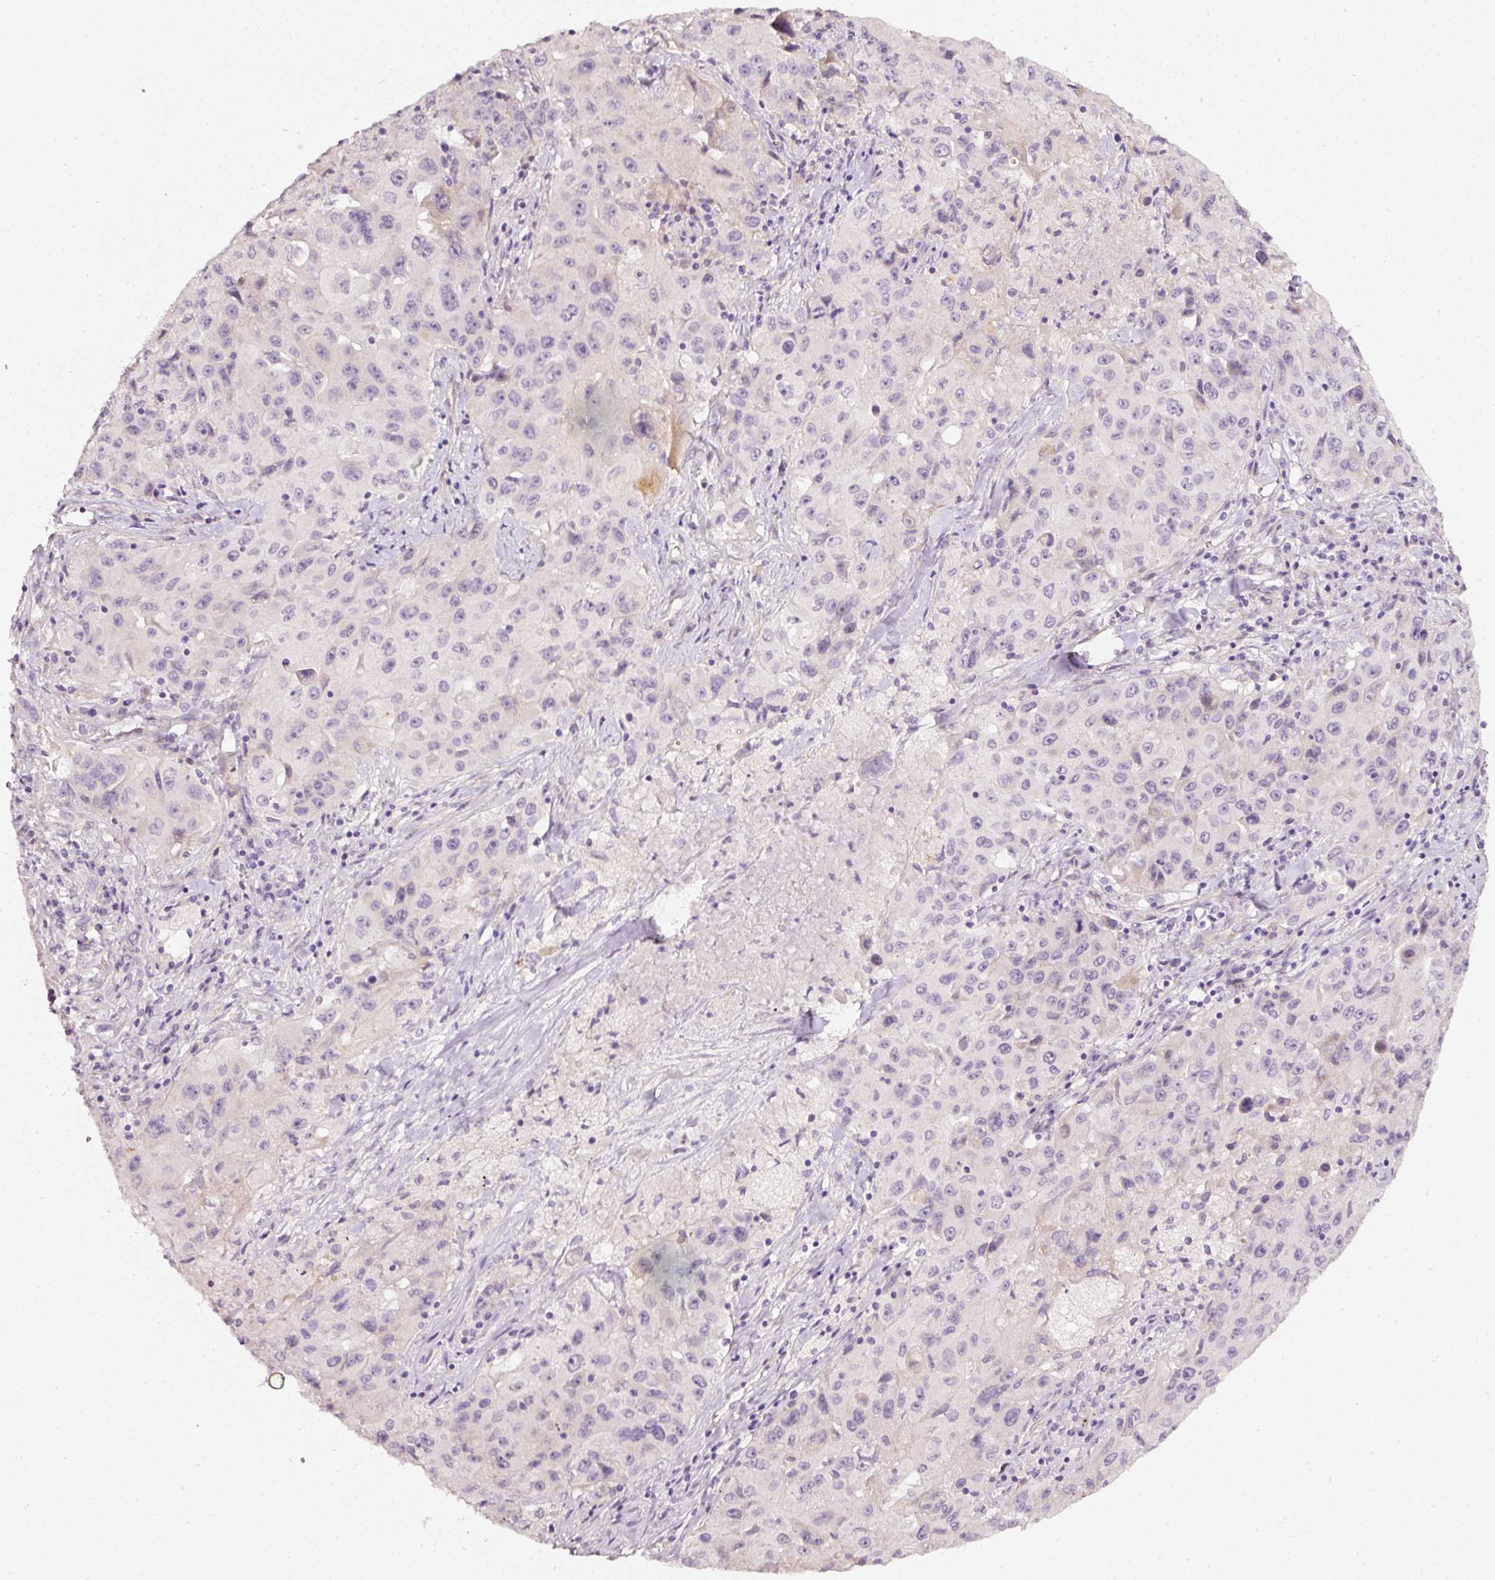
{"staining": {"intensity": "negative", "quantity": "none", "location": "none"}, "tissue": "lung cancer", "cell_type": "Tumor cells", "image_type": "cancer", "snomed": [{"axis": "morphology", "description": "Squamous cell carcinoma, NOS"}, {"axis": "topography", "description": "Lung"}], "caption": "Tumor cells are negative for brown protein staining in lung squamous cell carcinoma.", "gene": "TOGARAM1", "patient": {"sex": "male", "age": 63}}